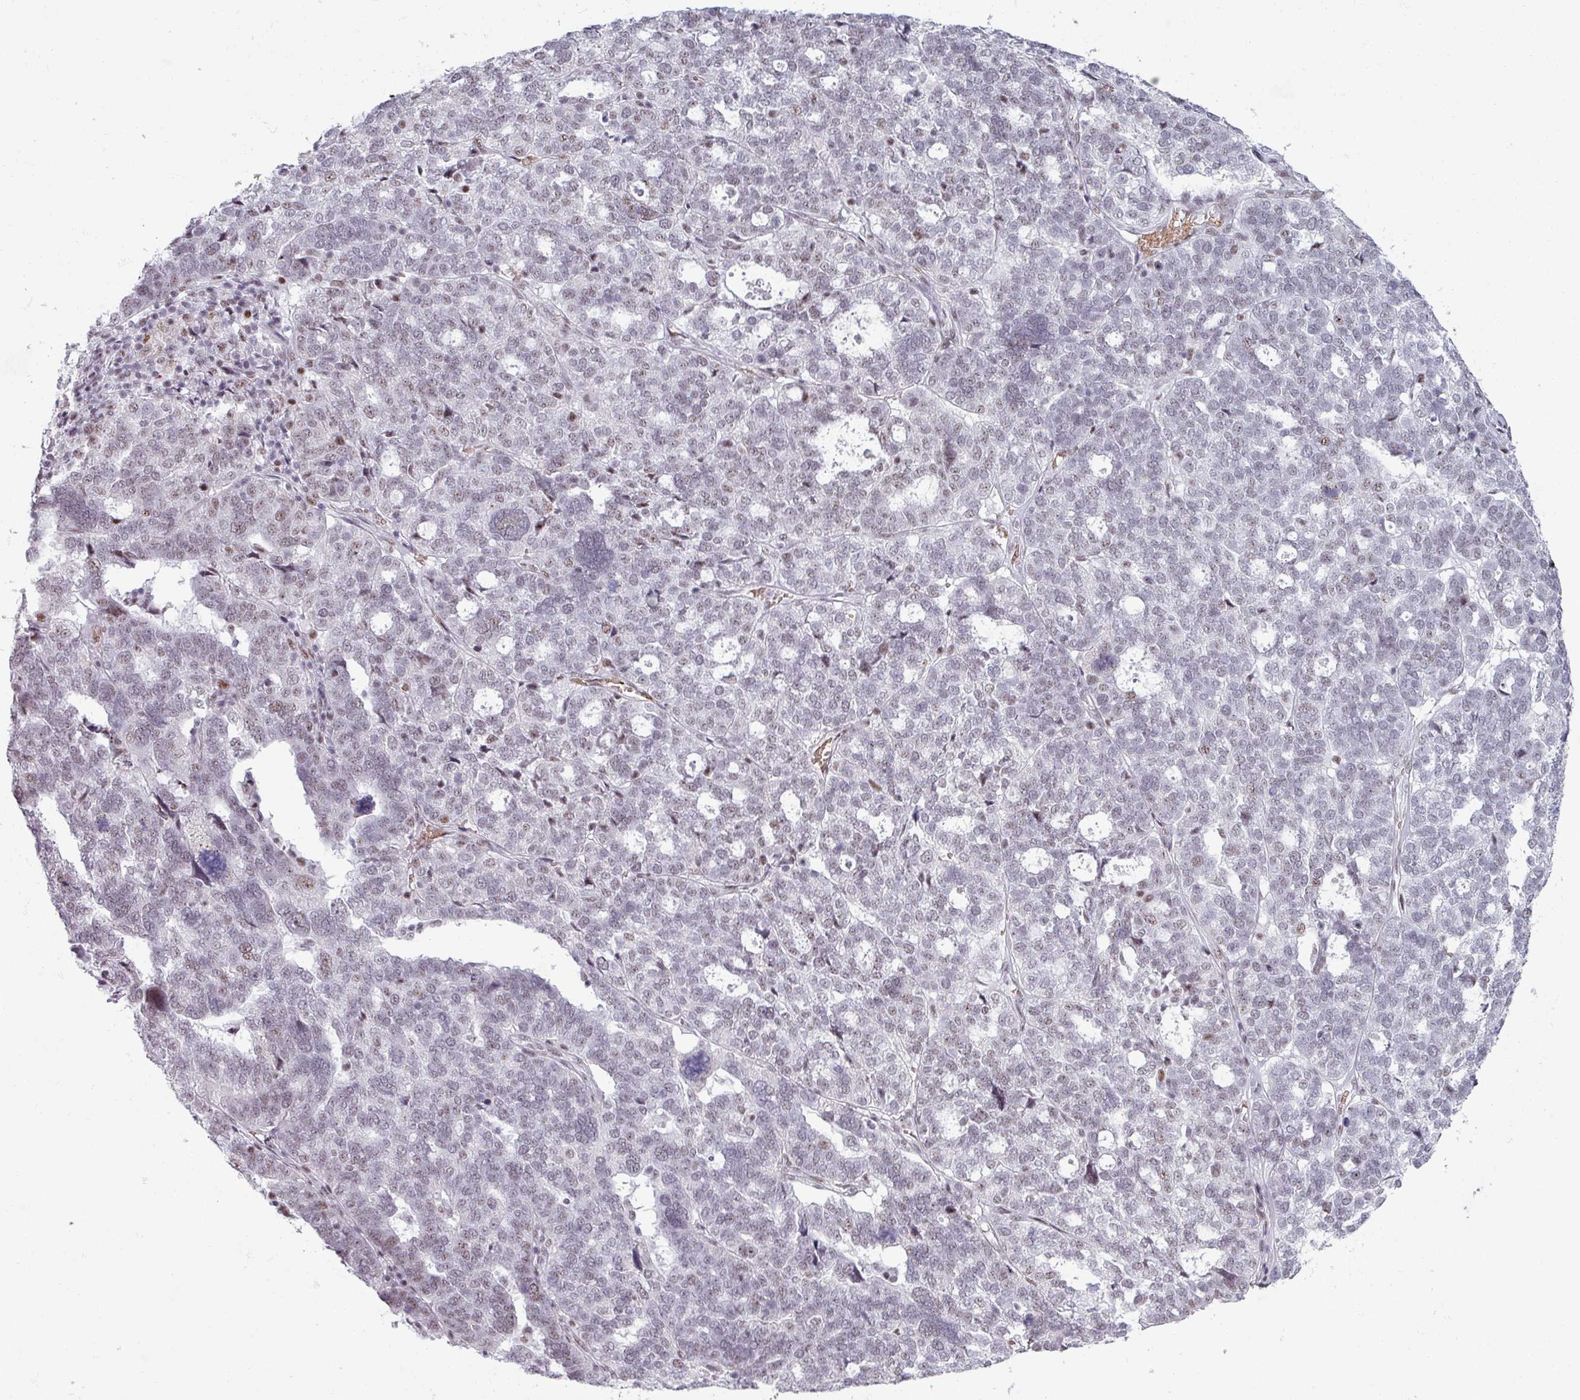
{"staining": {"intensity": "weak", "quantity": "25%-75%", "location": "nuclear"}, "tissue": "ovarian cancer", "cell_type": "Tumor cells", "image_type": "cancer", "snomed": [{"axis": "morphology", "description": "Cystadenocarcinoma, serous, NOS"}, {"axis": "topography", "description": "Ovary"}], "caption": "Tumor cells exhibit weak nuclear expression in approximately 25%-75% of cells in ovarian cancer.", "gene": "NCOR1", "patient": {"sex": "female", "age": 59}}